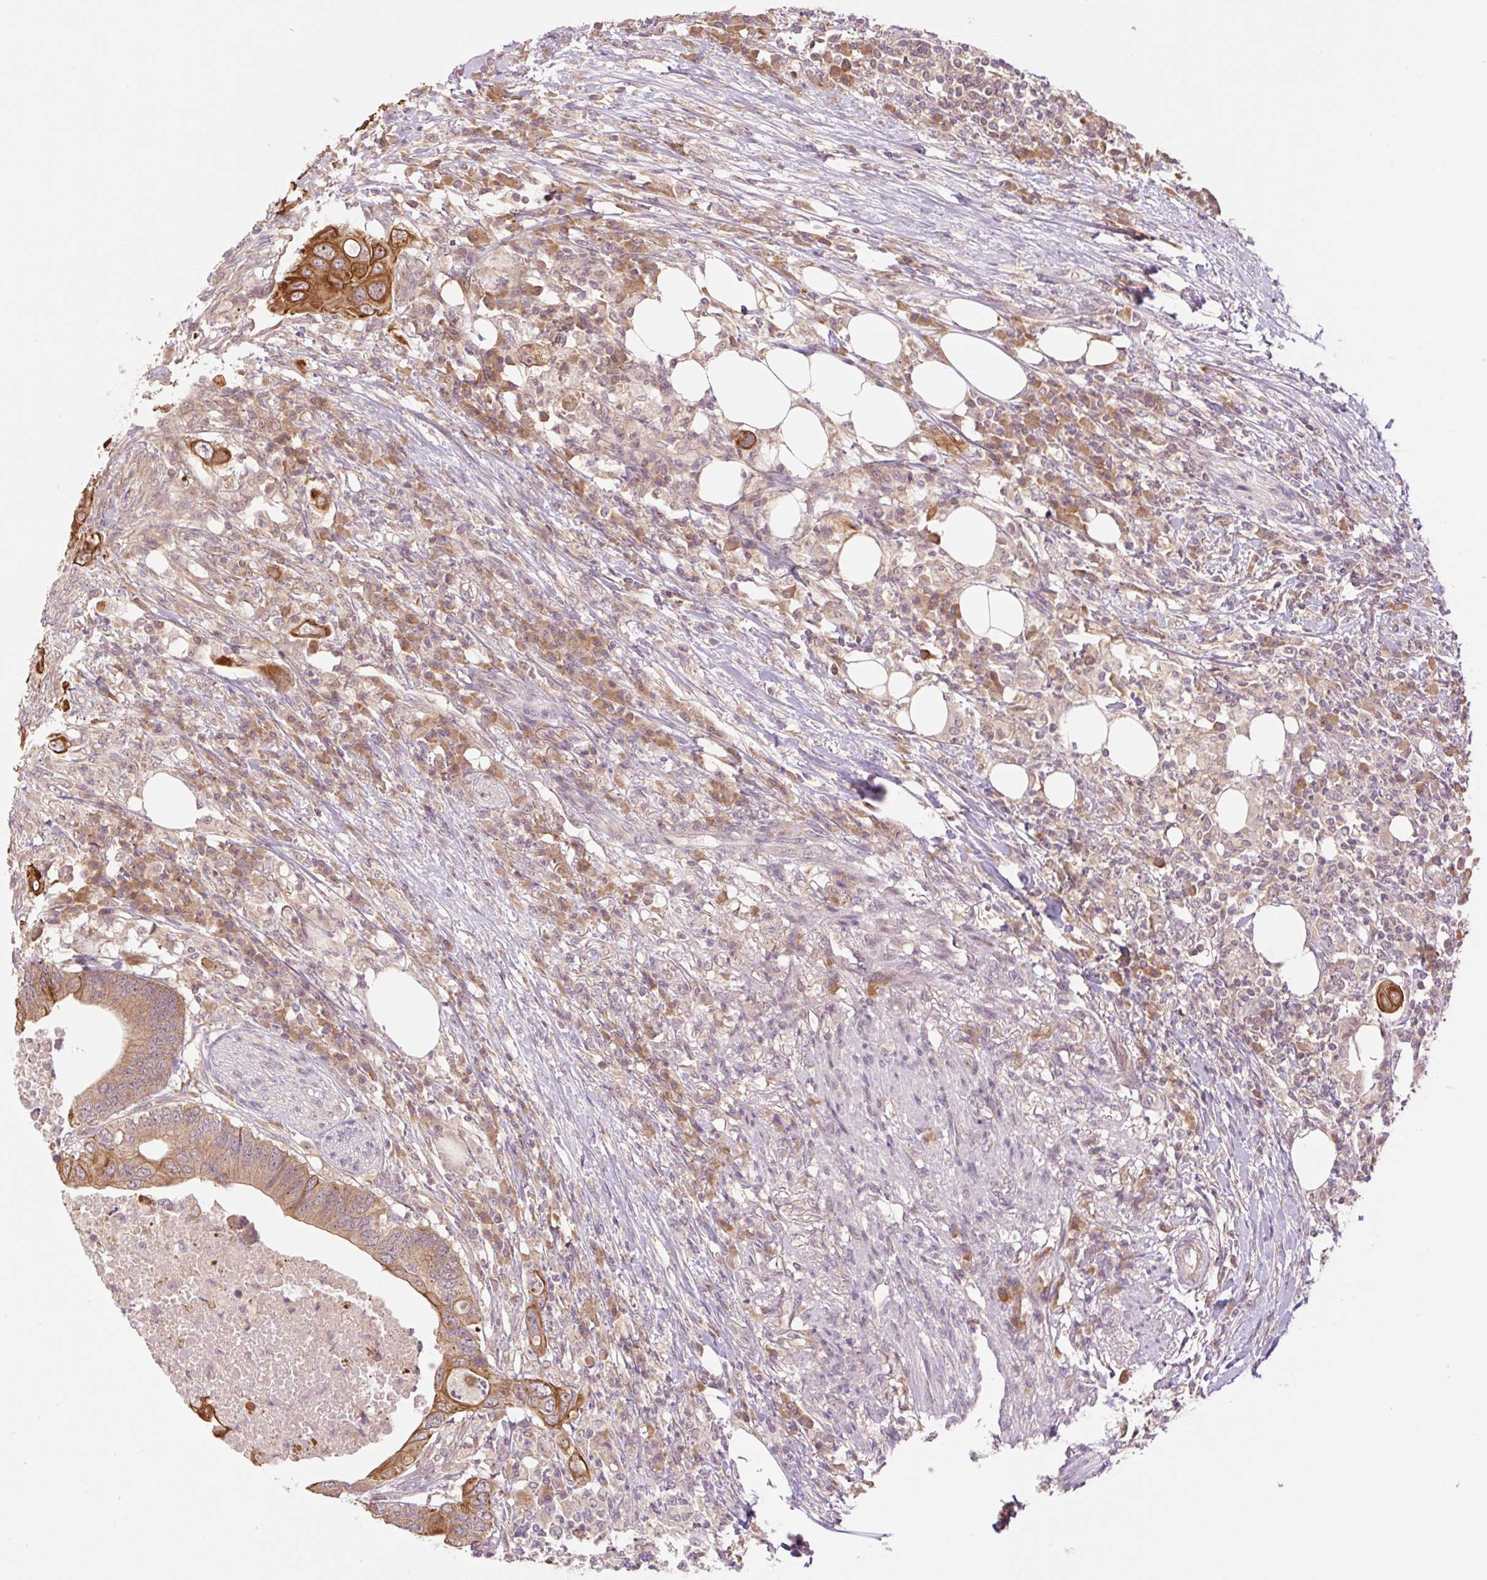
{"staining": {"intensity": "moderate", "quantity": ">75%", "location": "cytoplasmic/membranous"}, "tissue": "colorectal cancer", "cell_type": "Tumor cells", "image_type": "cancer", "snomed": [{"axis": "morphology", "description": "Adenocarcinoma, NOS"}, {"axis": "topography", "description": "Colon"}], "caption": "Immunohistochemical staining of colorectal cancer (adenocarcinoma) reveals medium levels of moderate cytoplasmic/membranous expression in about >75% of tumor cells.", "gene": "YJU2B", "patient": {"sex": "male", "age": 71}}